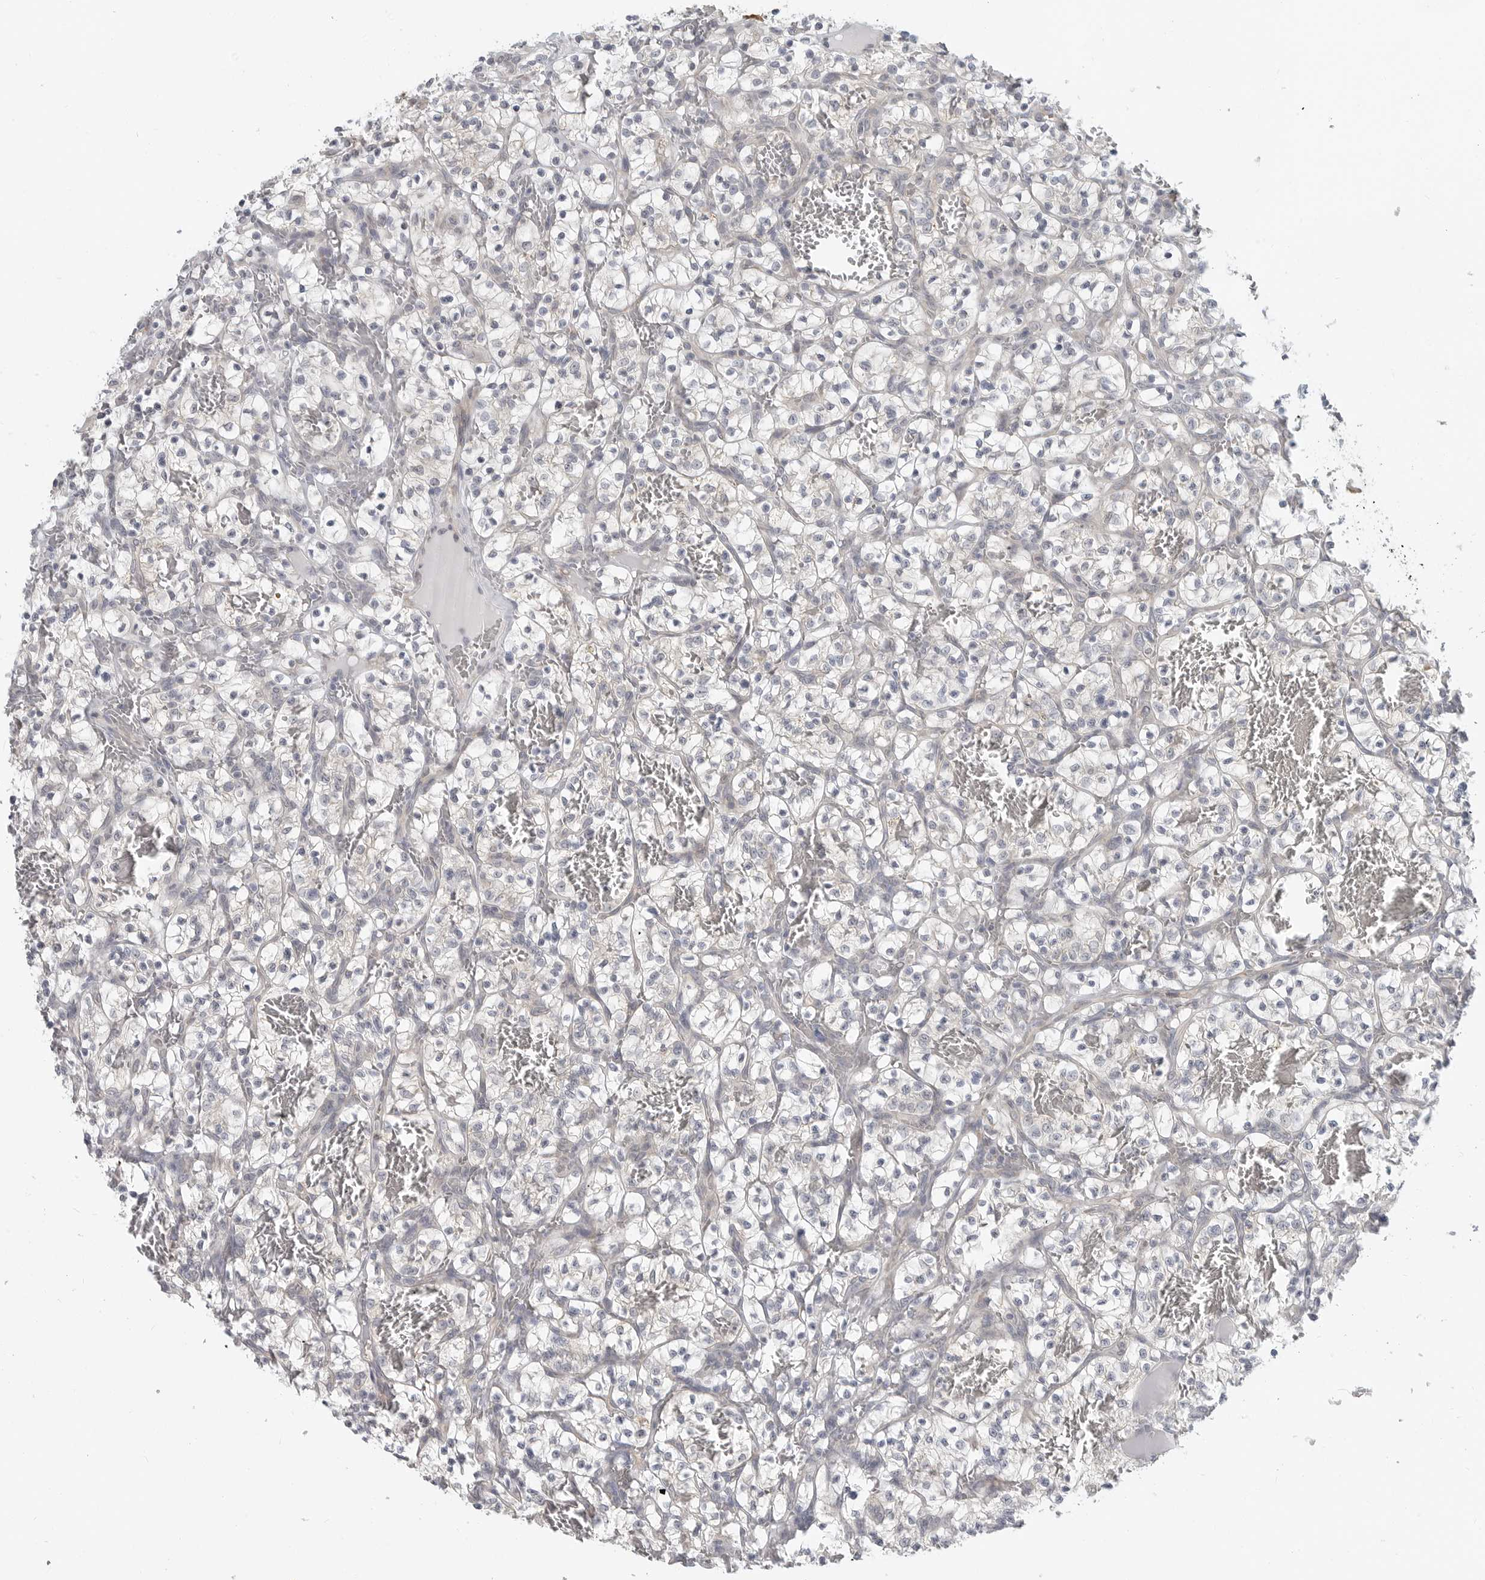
{"staining": {"intensity": "negative", "quantity": "none", "location": "none"}, "tissue": "renal cancer", "cell_type": "Tumor cells", "image_type": "cancer", "snomed": [{"axis": "morphology", "description": "Adenocarcinoma, NOS"}, {"axis": "topography", "description": "Kidney"}], "caption": "Tumor cells are negative for brown protein staining in adenocarcinoma (renal).", "gene": "IL12RB2", "patient": {"sex": "female", "age": 57}}